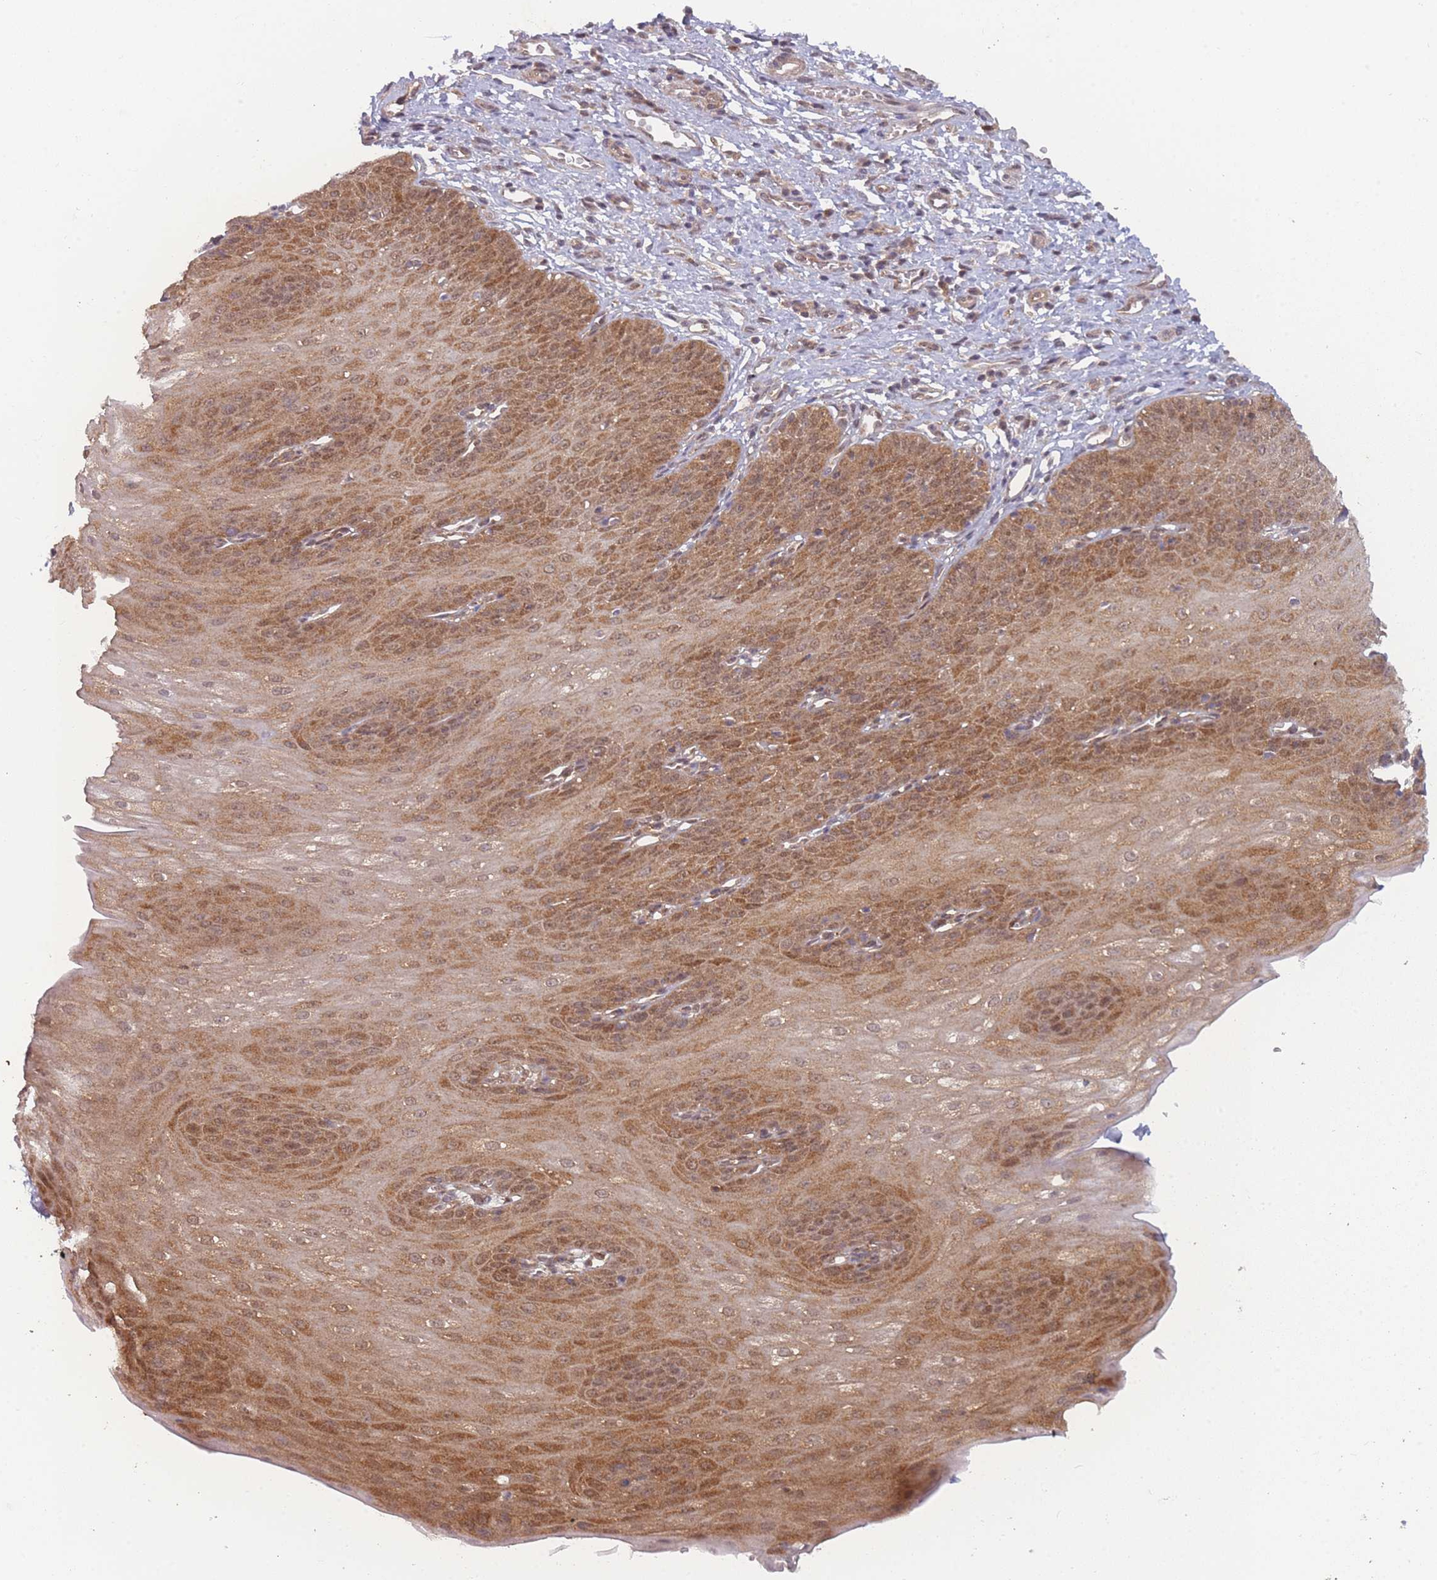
{"staining": {"intensity": "strong", "quantity": ">75%", "location": "cytoplasmic/membranous,nuclear"}, "tissue": "esophagus", "cell_type": "Squamous epithelial cells", "image_type": "normal", "snomed": [{"axis": "morphology", "description": "Normal tissue, NOS"}, {"axis": "topography", "description": "Esophagus"}], "caption": "A high amount of strong cytoplasmic/membranous,nuclear positivity is present in approximately >75% of squamous epithelial cells in benign esophagus.", "gene": "MRI1", "patient": {"sex": "male", "age": 71}}